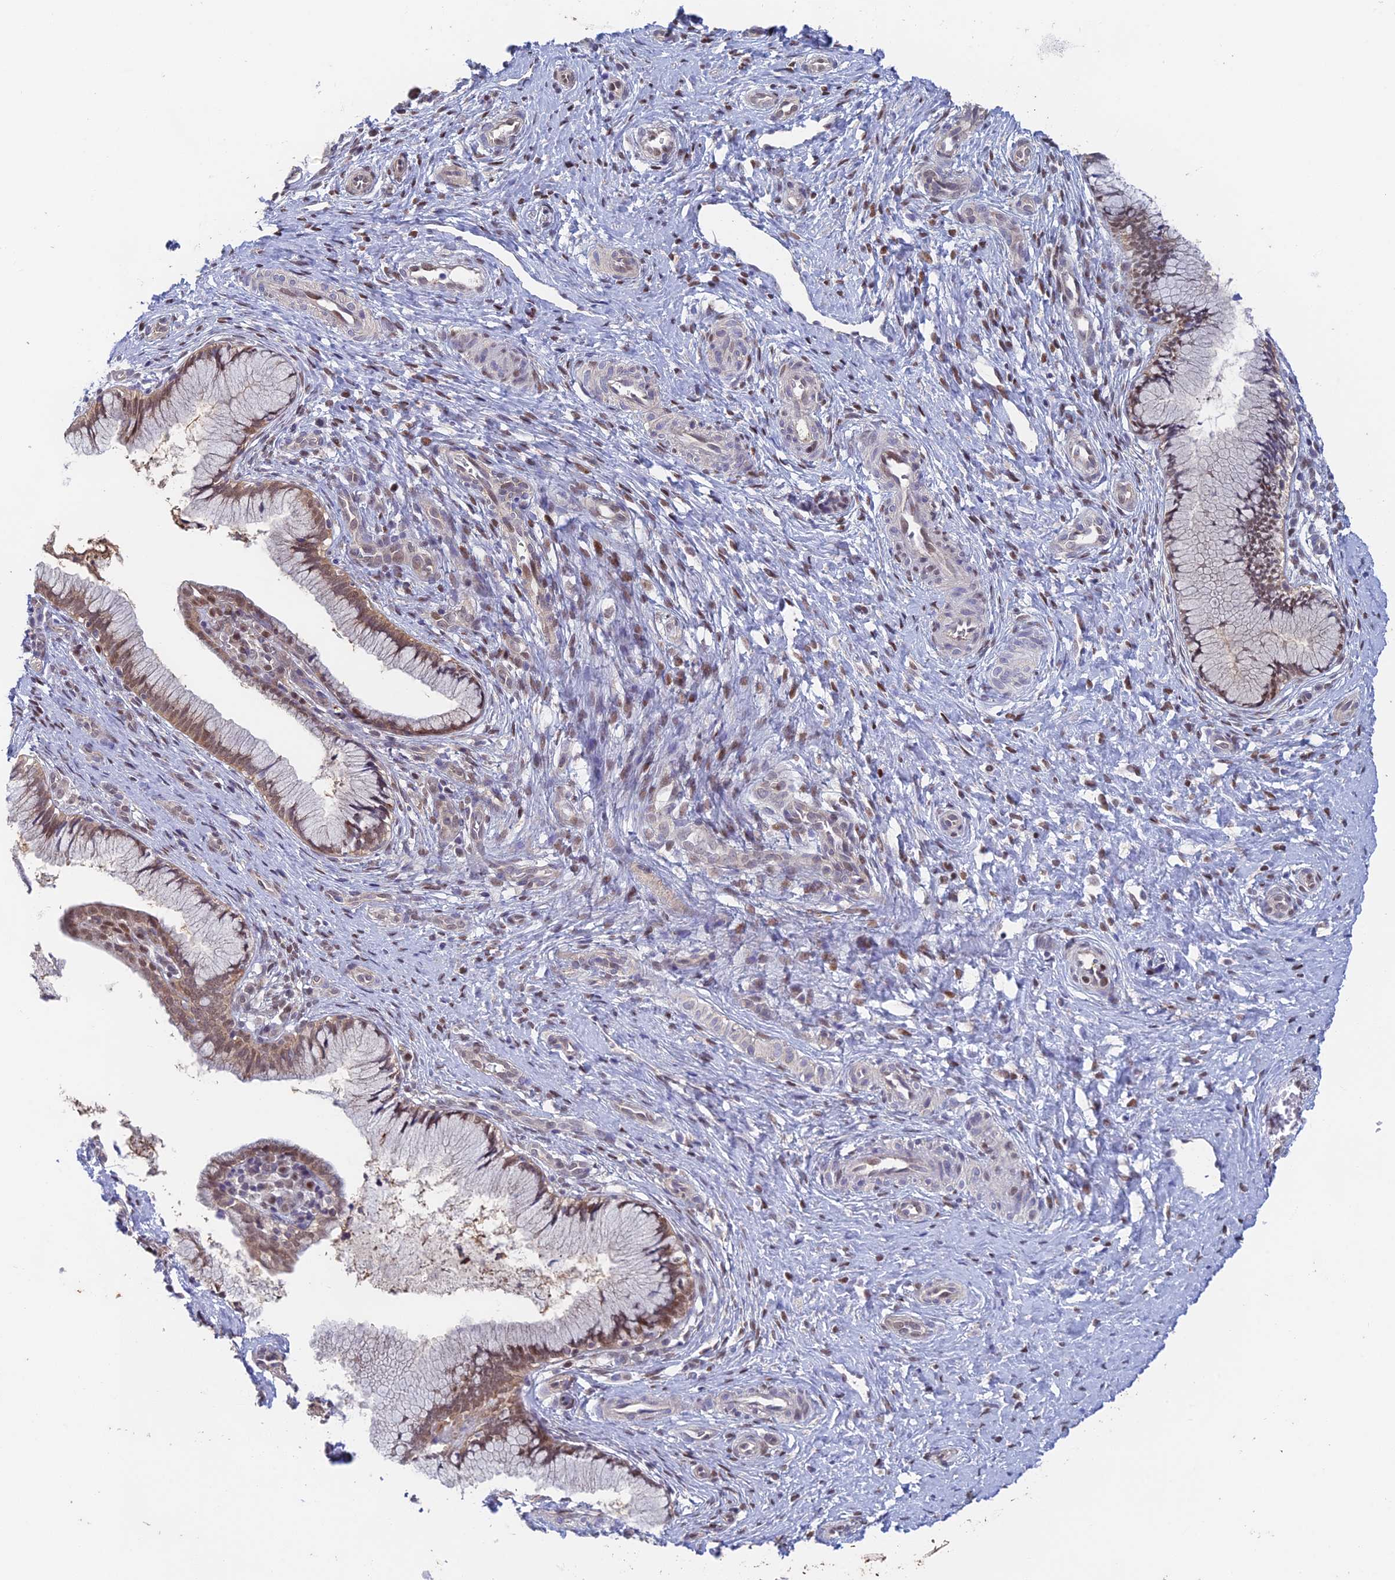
{"staining": {"intensity": "moderate", "quantity": ">75%", "location": "cytoplasmic/membranous,nuclear"}, "tissue": "cervix", "cell_type": "Glandular cells", "image_type": "normal", "snomed": [{"axis": "morphology", "description": "Normal tissue, NOS"}, {"axis": "topography", "description": "Cervix"}], "caption": "The image displays a brown stain indicating the presence of a protein in the cytoplasmic/membranous,nuclear of glandular cells in cervix. (DAB IHC with brightfield microscopy, high magnification).", "gene": "MRPL17", "patient": {"sex": "female", "age": 36}}